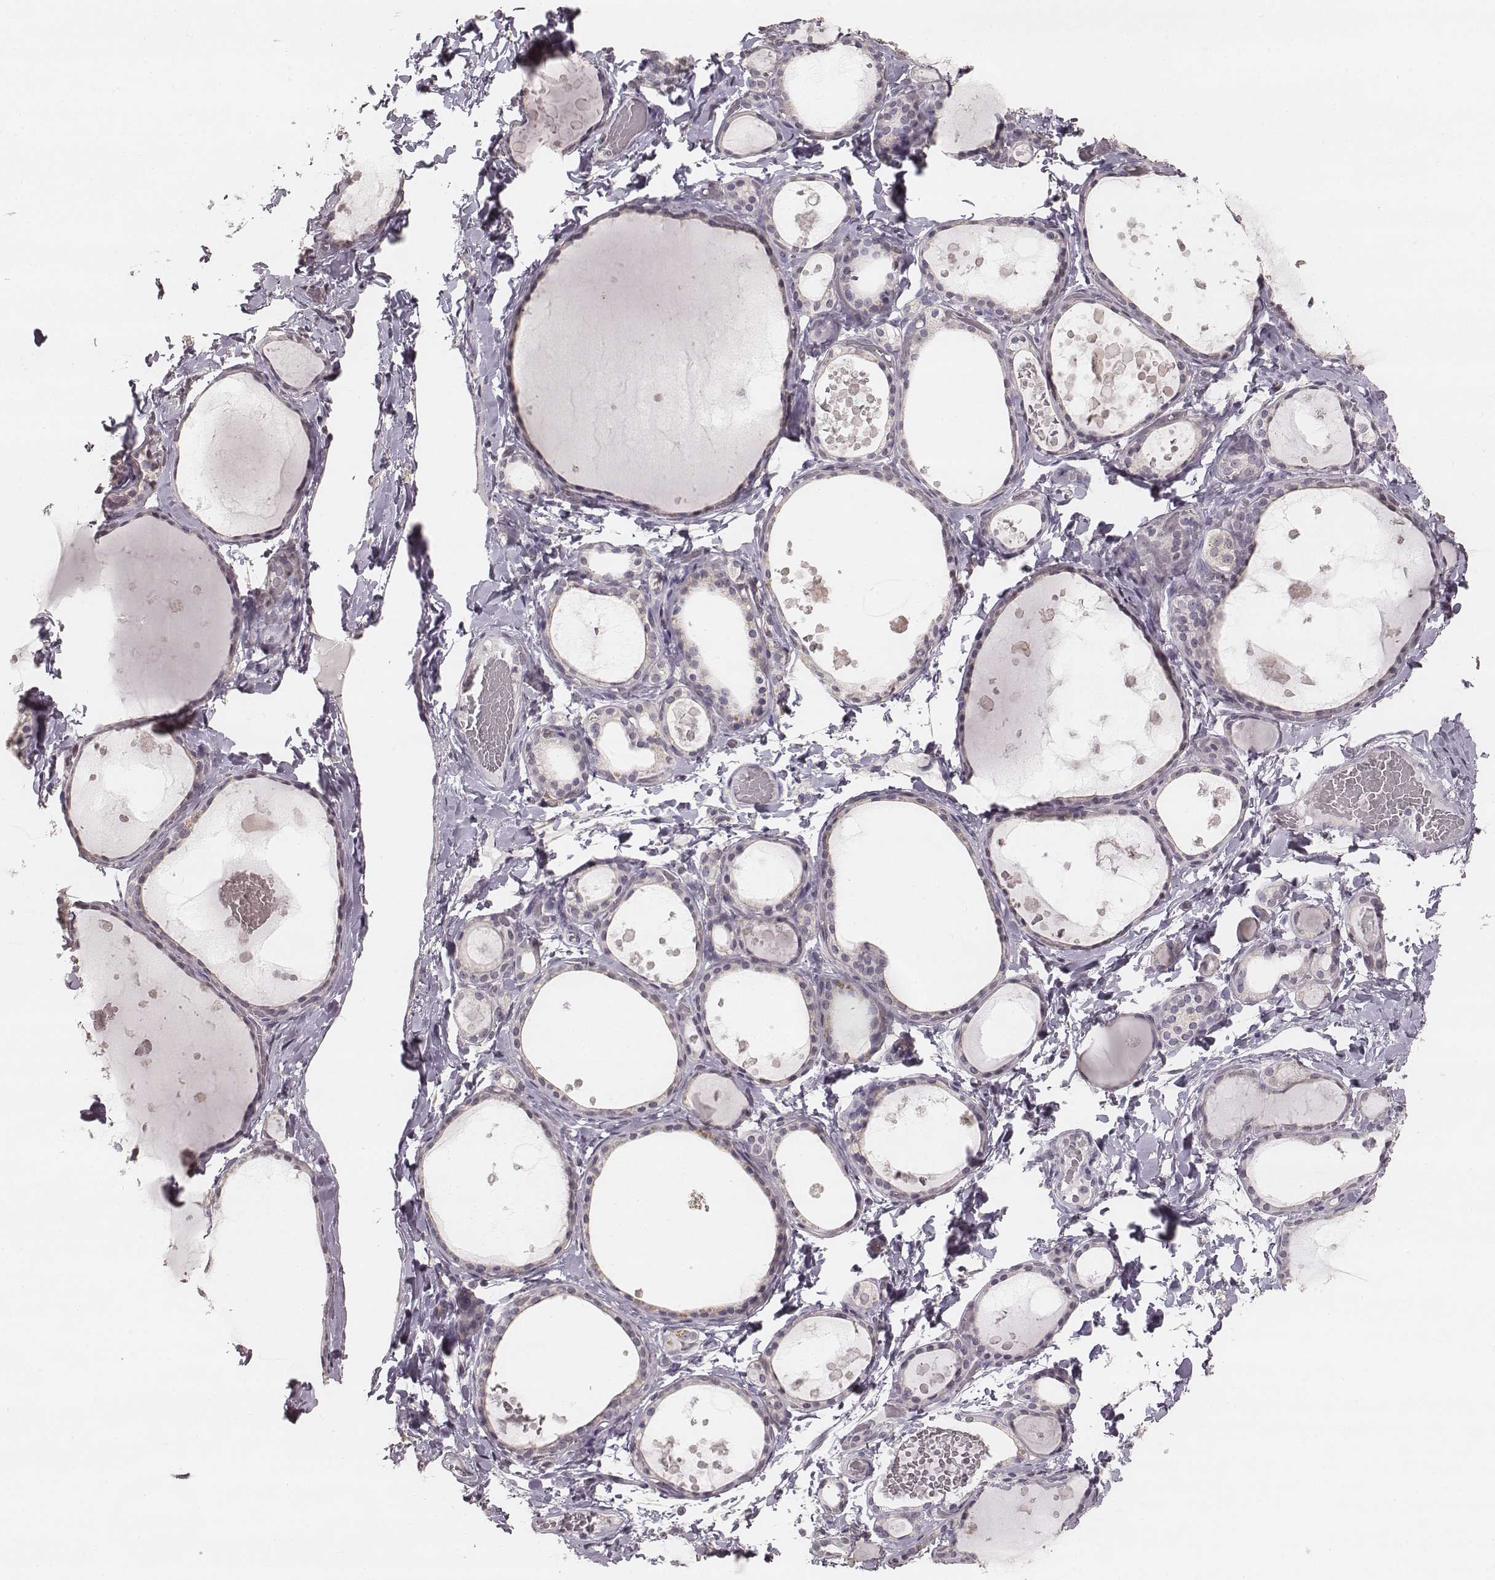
{"staining": {"intensity": "negative", "quantity": "none", "location": "none"}, "tissue": "thyroid gland", "cell_type": "Glandular cells", "image_type": "normal", "snomed": [{"axis": "morphology", "description": "Normal tissue, NOS"}, {"axis": "topography", "description": "Thyroid gland"}], "caption": "Image shows no significant protein positivity in glandular cells of benign thyroid gland.", "gene": "LY6K", "patient": {"sex": "female", "age": 56}}